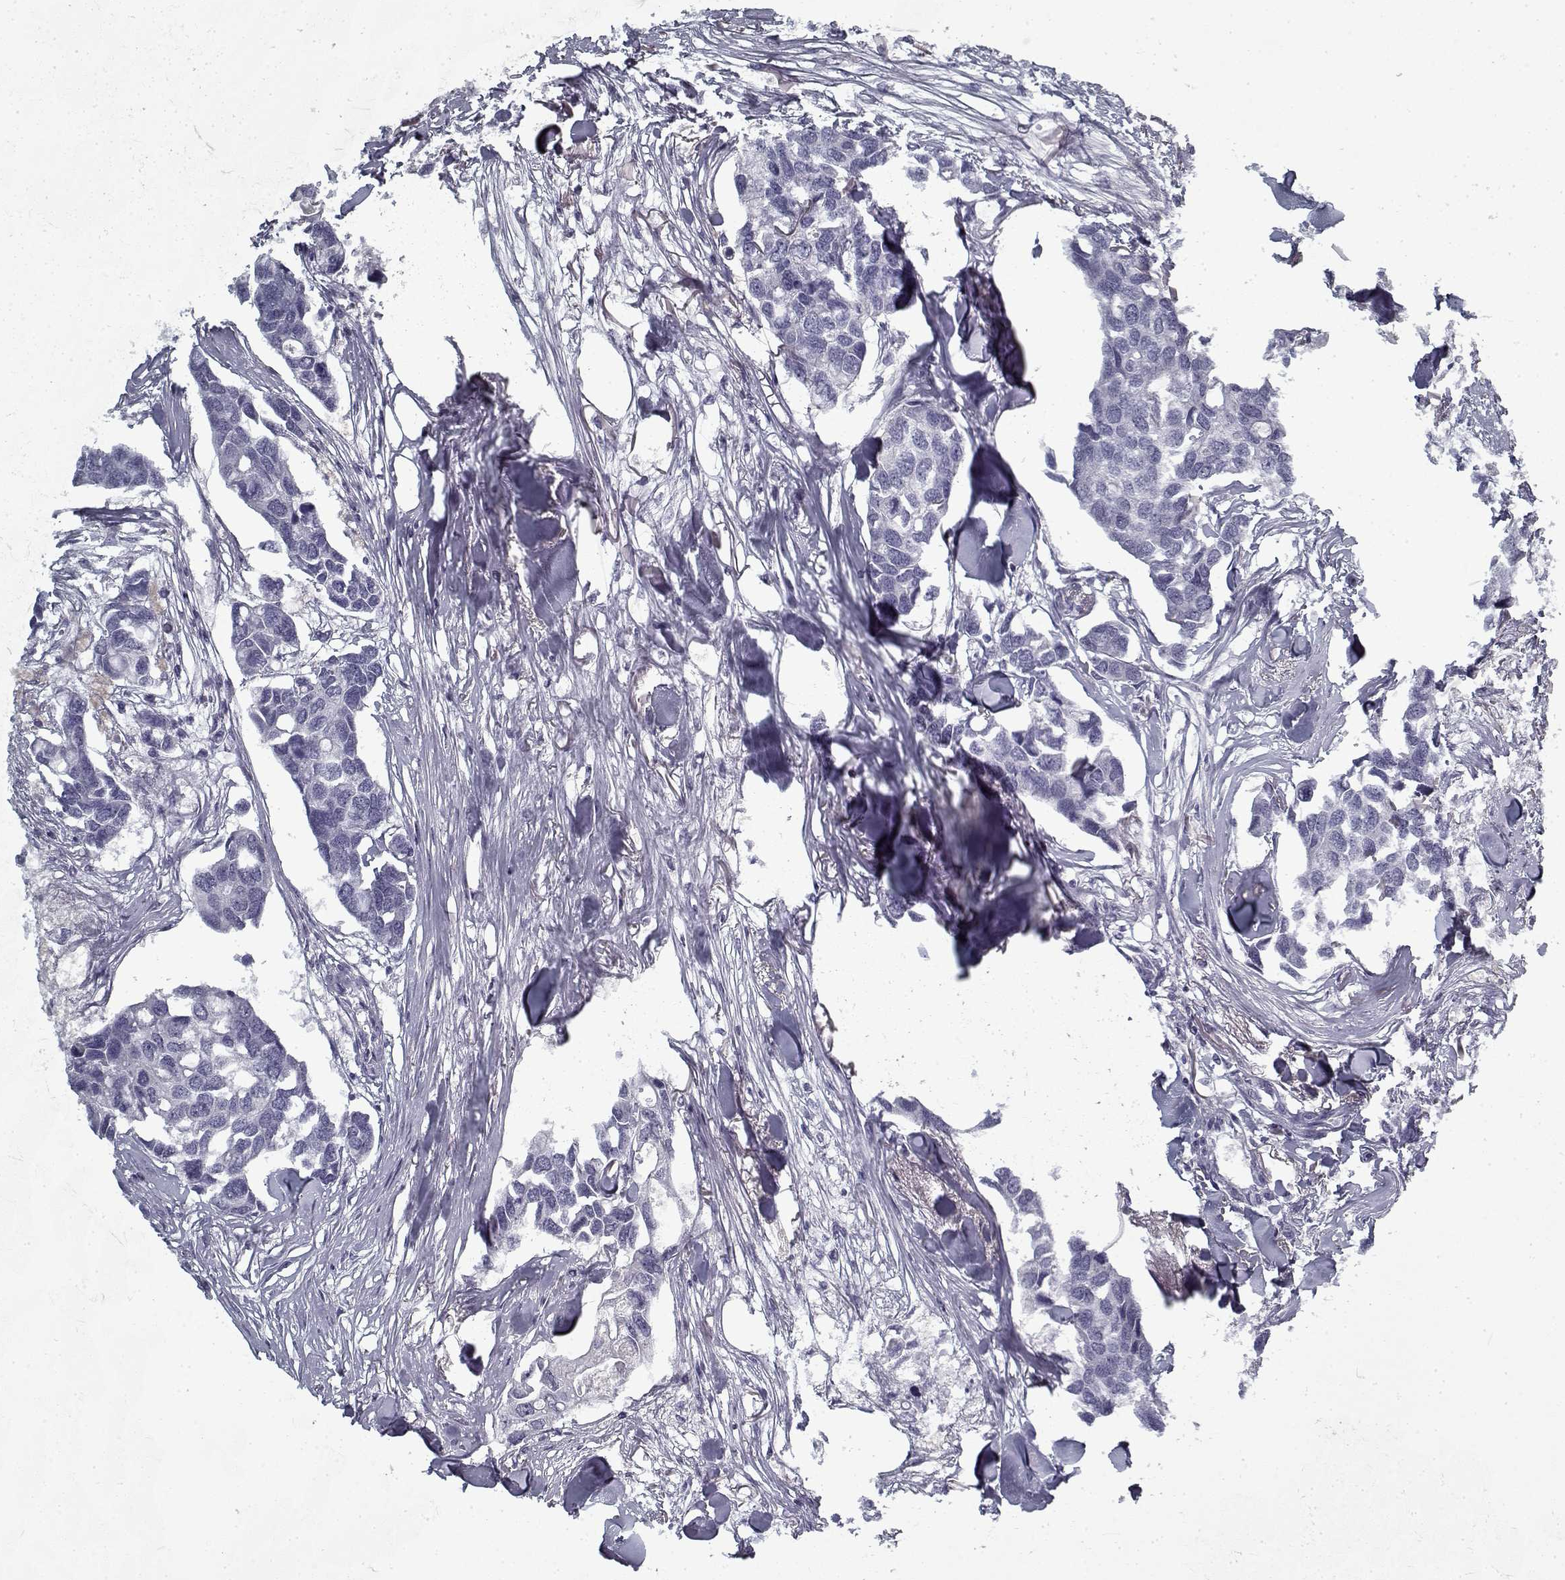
{"staining": {"intensity": "negative", "quantity": "none", "location": "none"}, "tissue": "breast cancer", "cell_type": "Tumor cells", "image_type": "cancer", "snomed": [{"axis": "morphology", "description": "Duct carcinoma"}, {"axis": "topography", "description": "Breast"}], "caption": "Tumor cells are negative for protein expression in human invasive ductal carcinoma (breast). Brightfield microscopy of IHC stained with DAB (brown) and hematoxylin (blue), captured at high magnification.", "gene": "RNF32", "patient": {"sex": "female", "age": 83}}